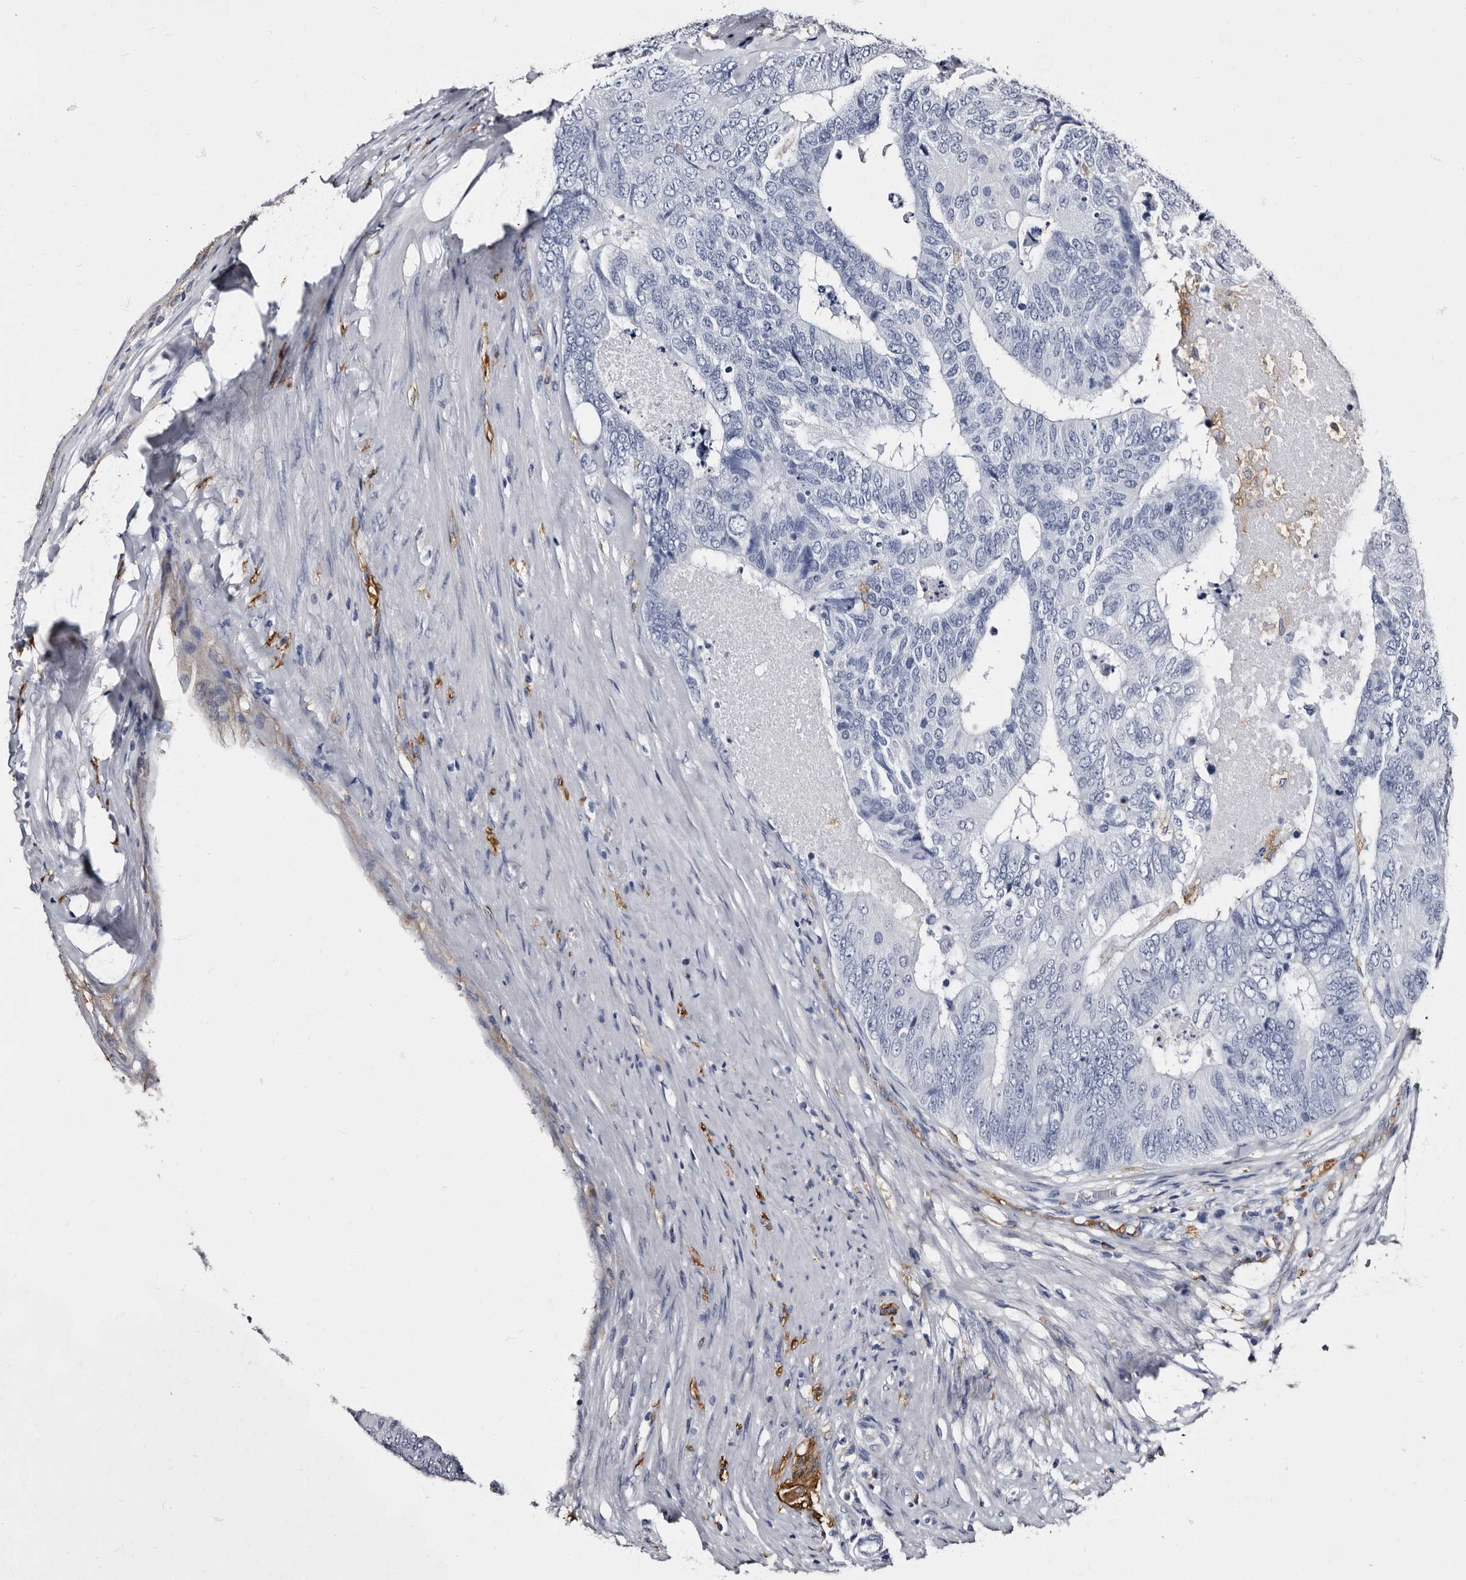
{"staining": {"intensity": "negative", "quantity": "none", "location": "none"}, "tissue": "colorectal cancer", "cell_type": "Tumor cells", "image_type": "cancer", "snomed": [{"axis": "morphology", "description": "Adenocarcinoma, NOS"}, {"axis": "topography", "description": "Colon"}], "caption": "DAB immunohistochemical staining of colorectal cancer (adenocarcinoma) displays no significant positivity in tumor cells.", "gene": "EPB41L3", "patient": {"sex": "female", "age": 67}}